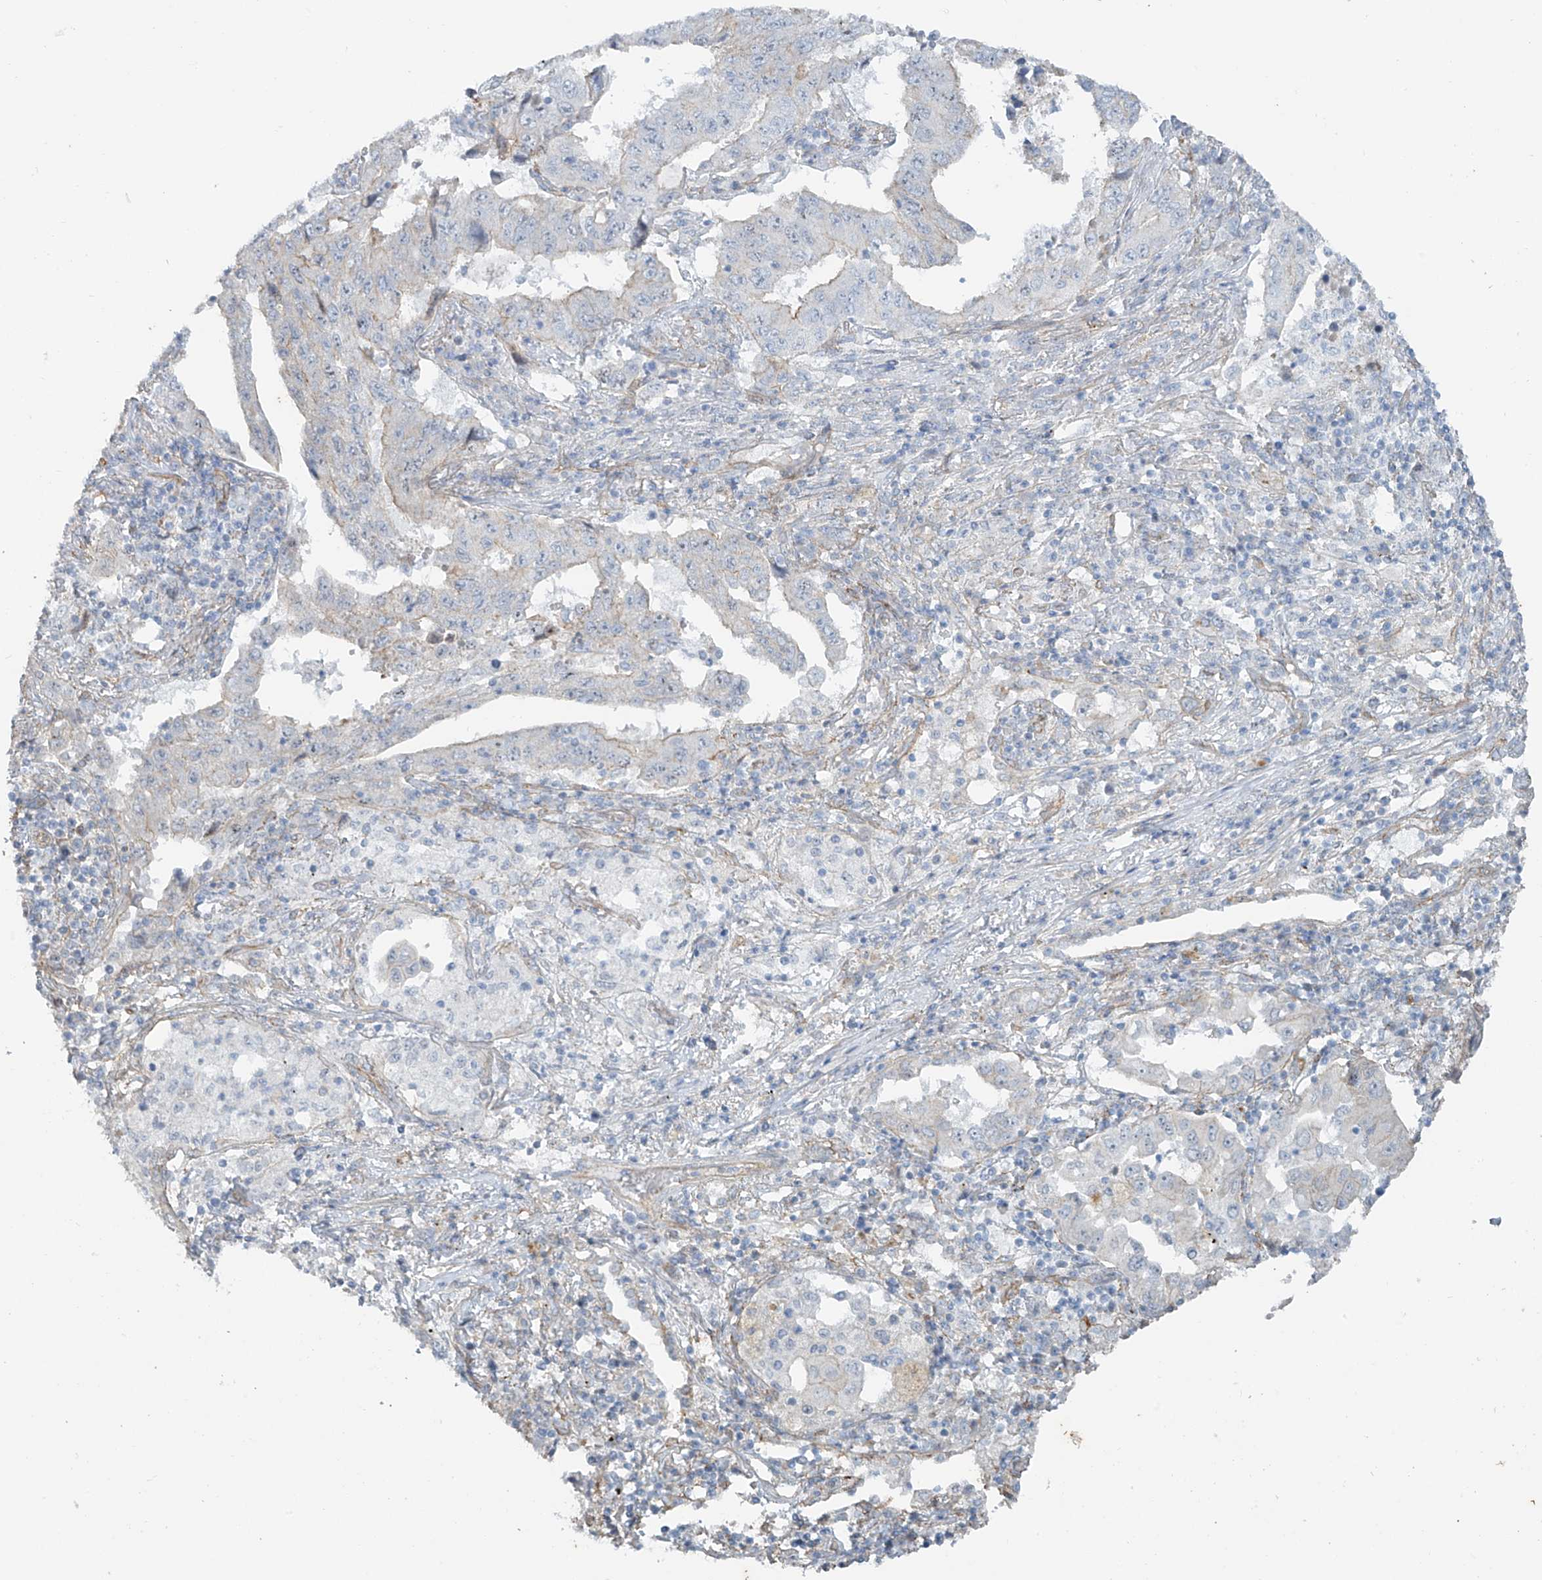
{"staining": {"intensity": "negative", "quantity": "none", "location": "none"}, "tissue": "lung cancer", "cell_type": "Tumor cells", "image_type": "cancer", "snomed": [{"axis": "morphology", "description": "Adenocarcinoma, NOS"}, {"axis": "topography", "description": "Lung"}], "caption": "Tumor cells are negative for brown protein staining in lung adenocarcinoma.", "gene": "TUBE1", "patient": {"sex": "female", "age": 51}}